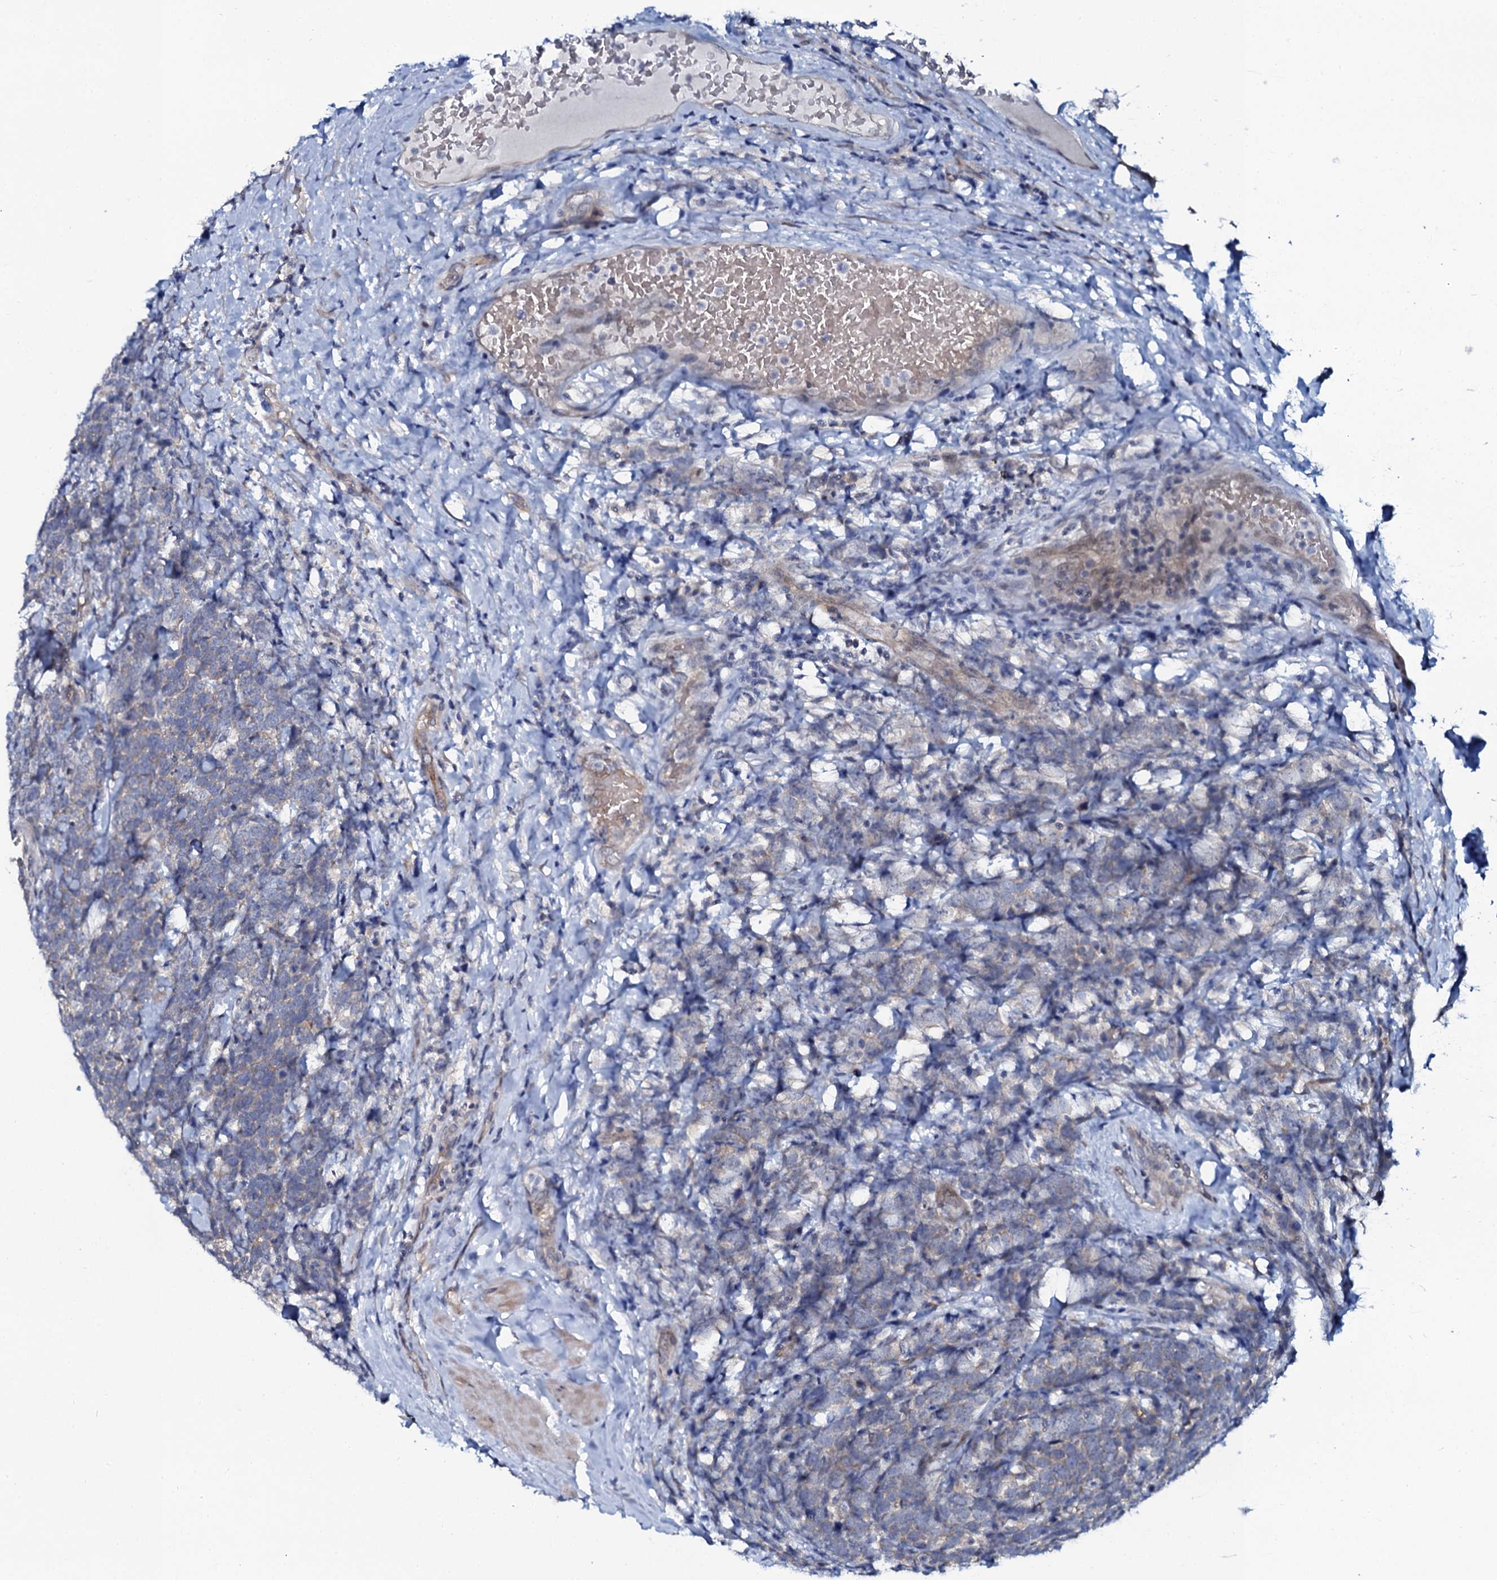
{"staining": {"intensity": "negative", "quantity": "none", "location": "none"}, "tissue": "urothelial cancer", "cell_type": "Tumor cells", "image_type": "cancer", "snomed": [{"axis": "morphology", "description": "Urothelial carcinoma, High grade"}, {"axis": "topography", "description": "Urinary bladder"}], "caption": "Urothelial cancer stained for a protein using IHC exhibits no expression tumor cells.", "gene": "C10orf88", "patient": {"sex": "female", "age": 82}}